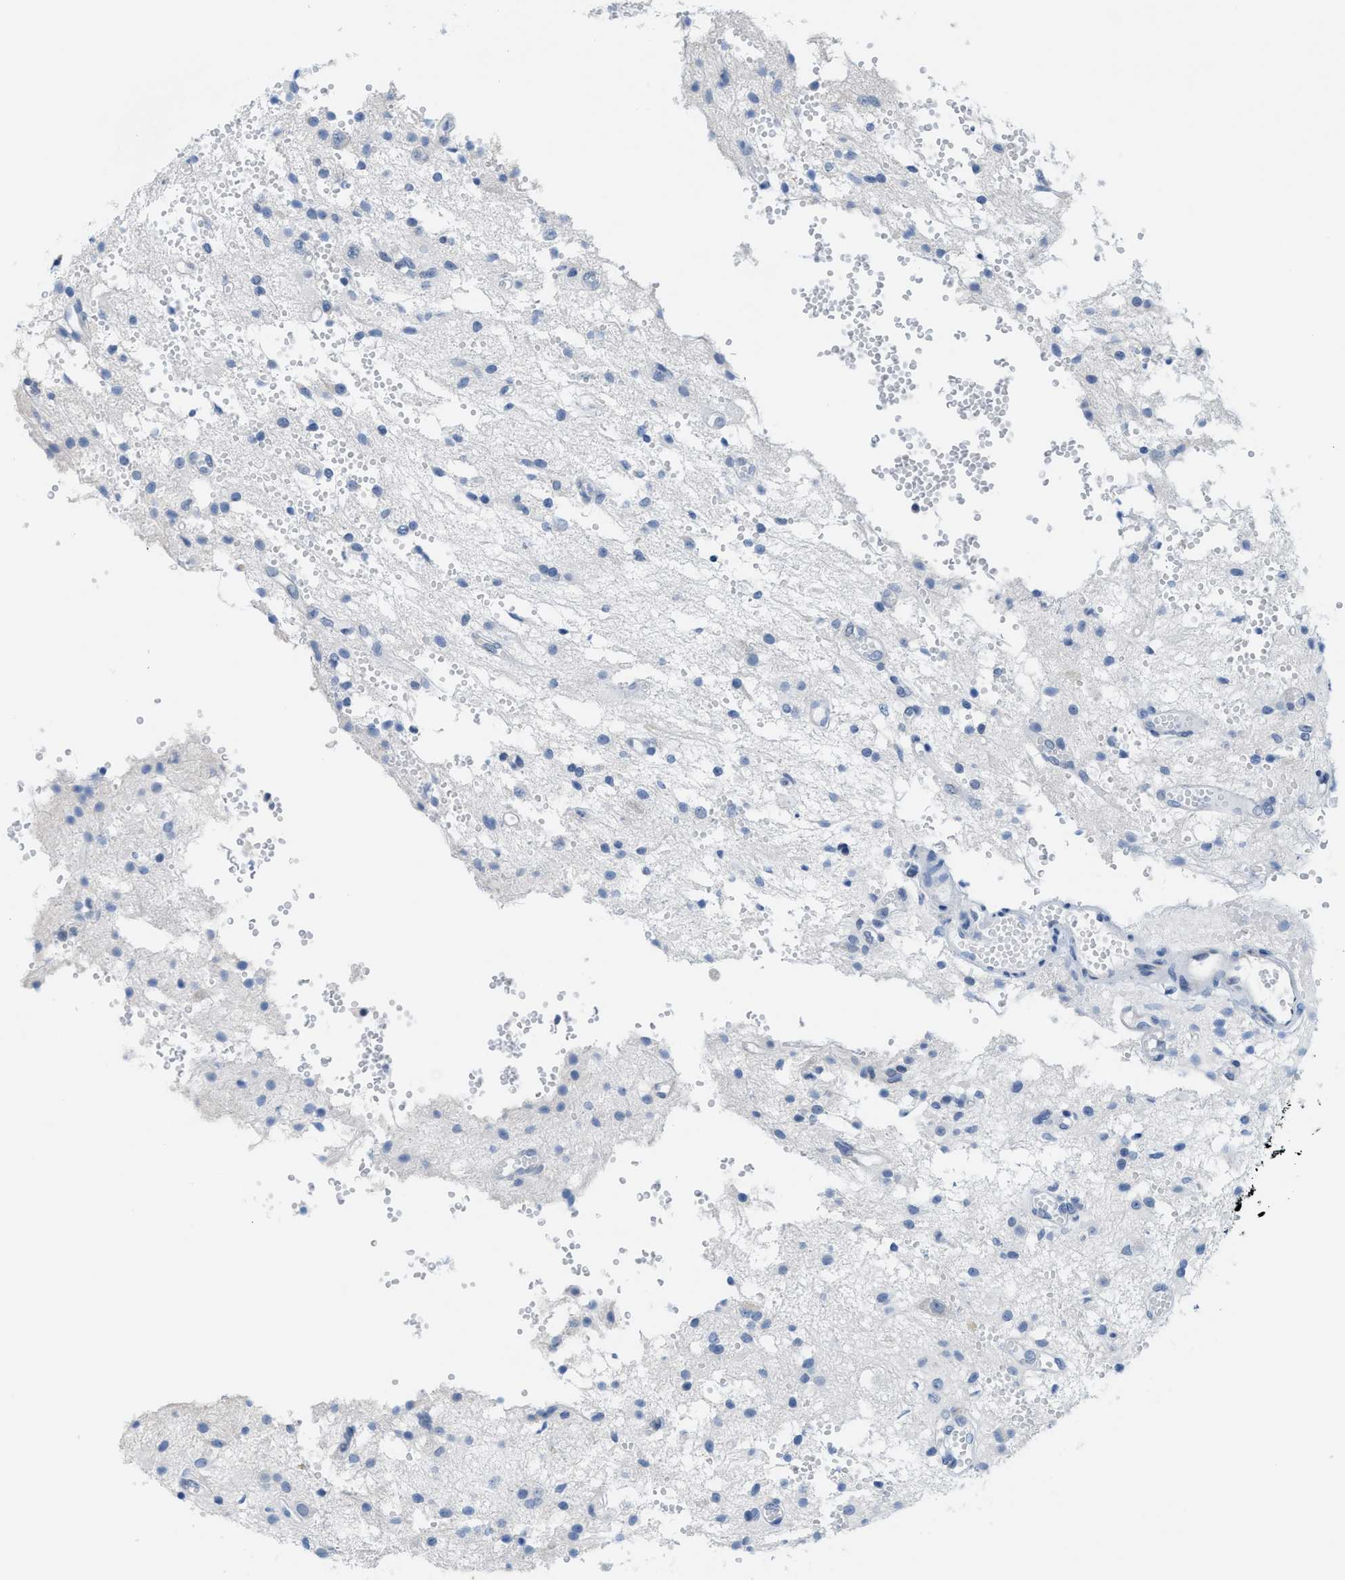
{"staining": {"intensity": "negative", "quantity": "none", "location": "none"}, "tissue": "glioma", "cell_type": "Tumor cells", "image_type": "cancer", "snomed": [{"axis": "morphology", "description": "Glioma, malignant, High grade"}, {"axis": "topography", "description": "Brain"}], "caption": "The photomicrograph exhibits no staining of tumor cells in malignant glioma (high-grade).", "gene": "KIFC3", "patient": {"sex": "female", "age": 59}}